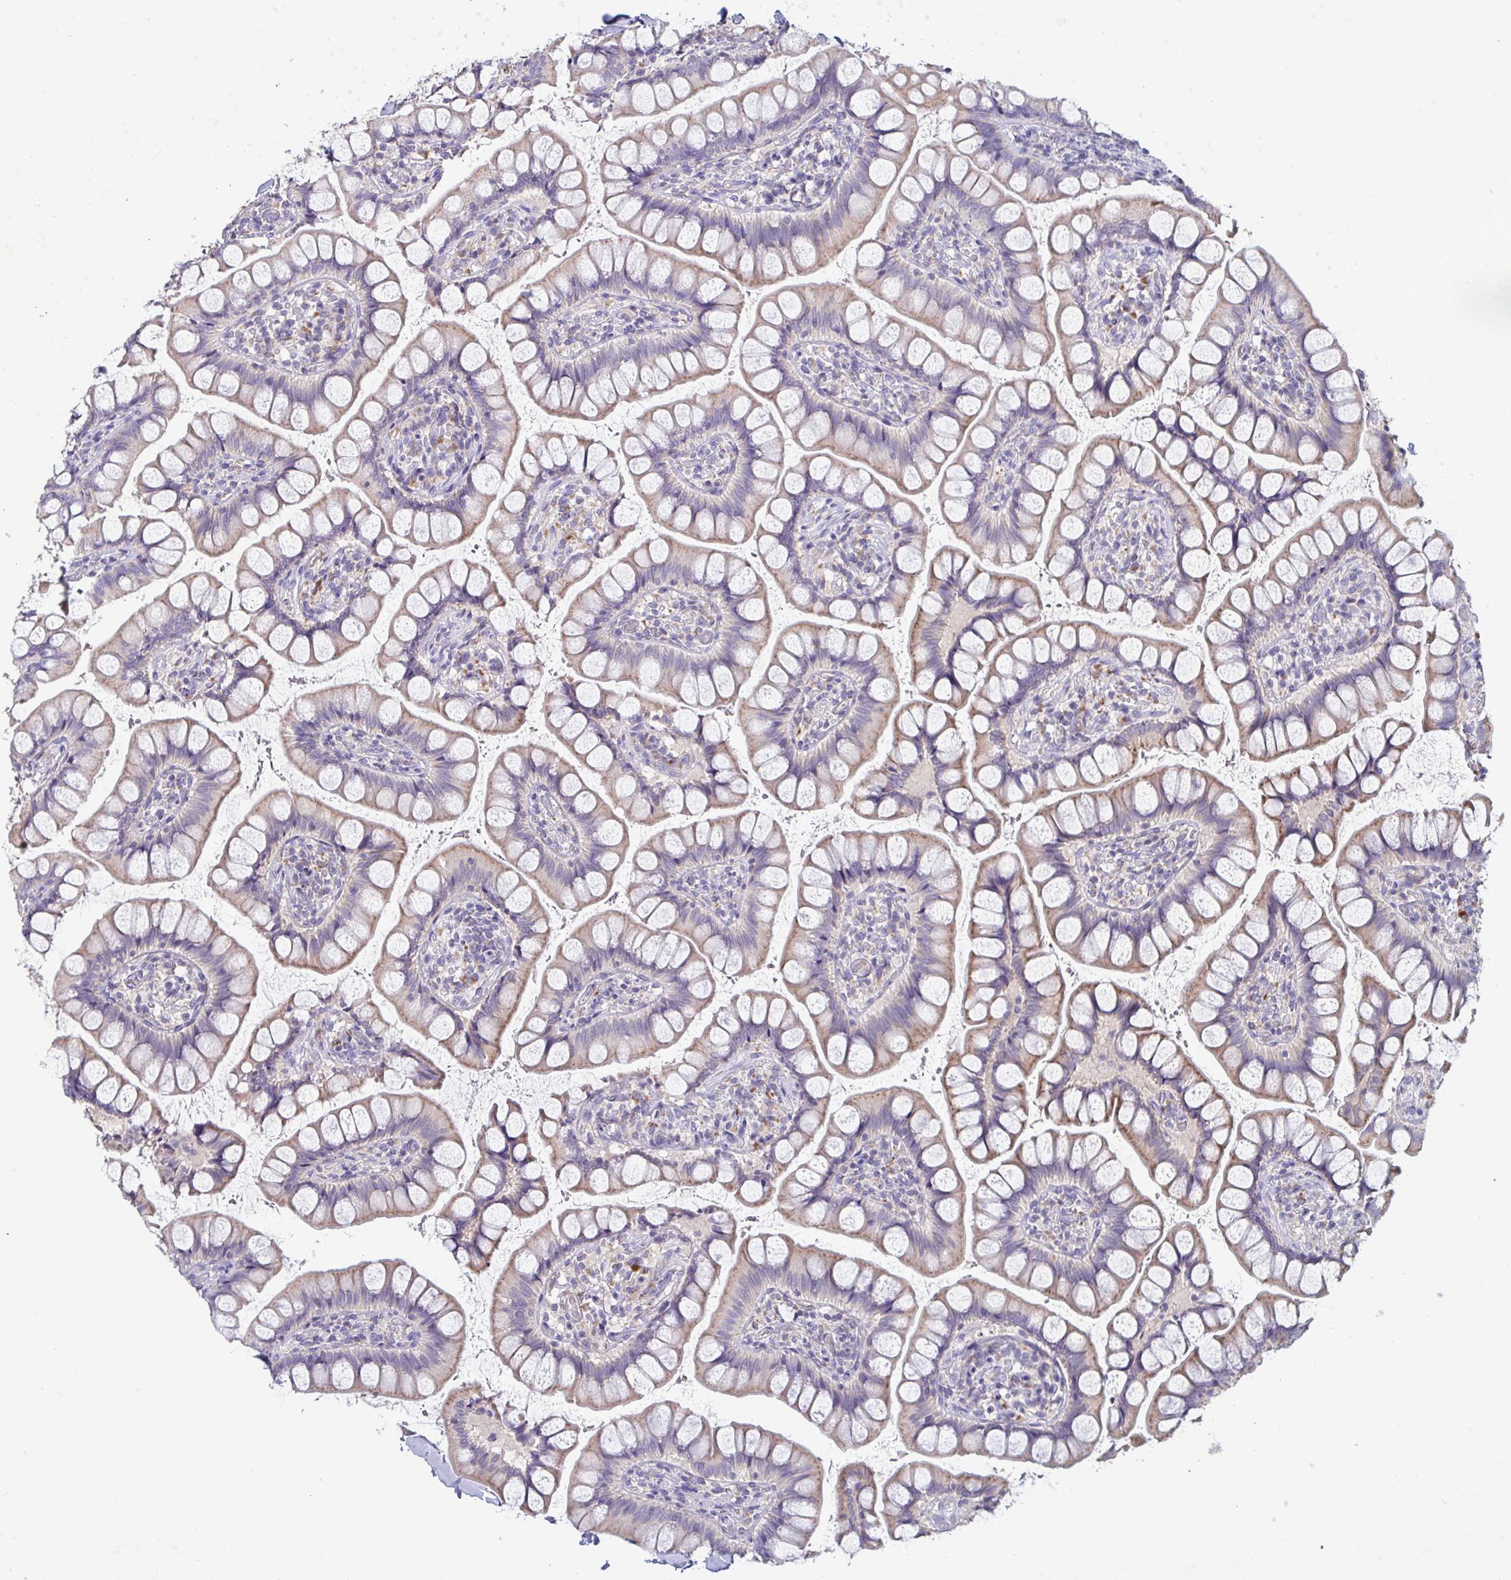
{"staining": {"intensity": "weak", "quantity": ">75%", "location": "cytoplasmic/membranous"}, "tissue": "small intestine", "cell_type": "Glandular cells", "image_type": "normal", "snomed": [{"axis": "morphology", "description": "Normal tissue, NOS"}, {"axis": "topography", "description": "Small intestine"}], "caption": "A histopathology image of human small intestine stained for a protein reveals weak cytoplasmic/membranous brown staining in glandular cells.", "gene": "GALNT13", "patient": {"sex": "male", "age": 70}}